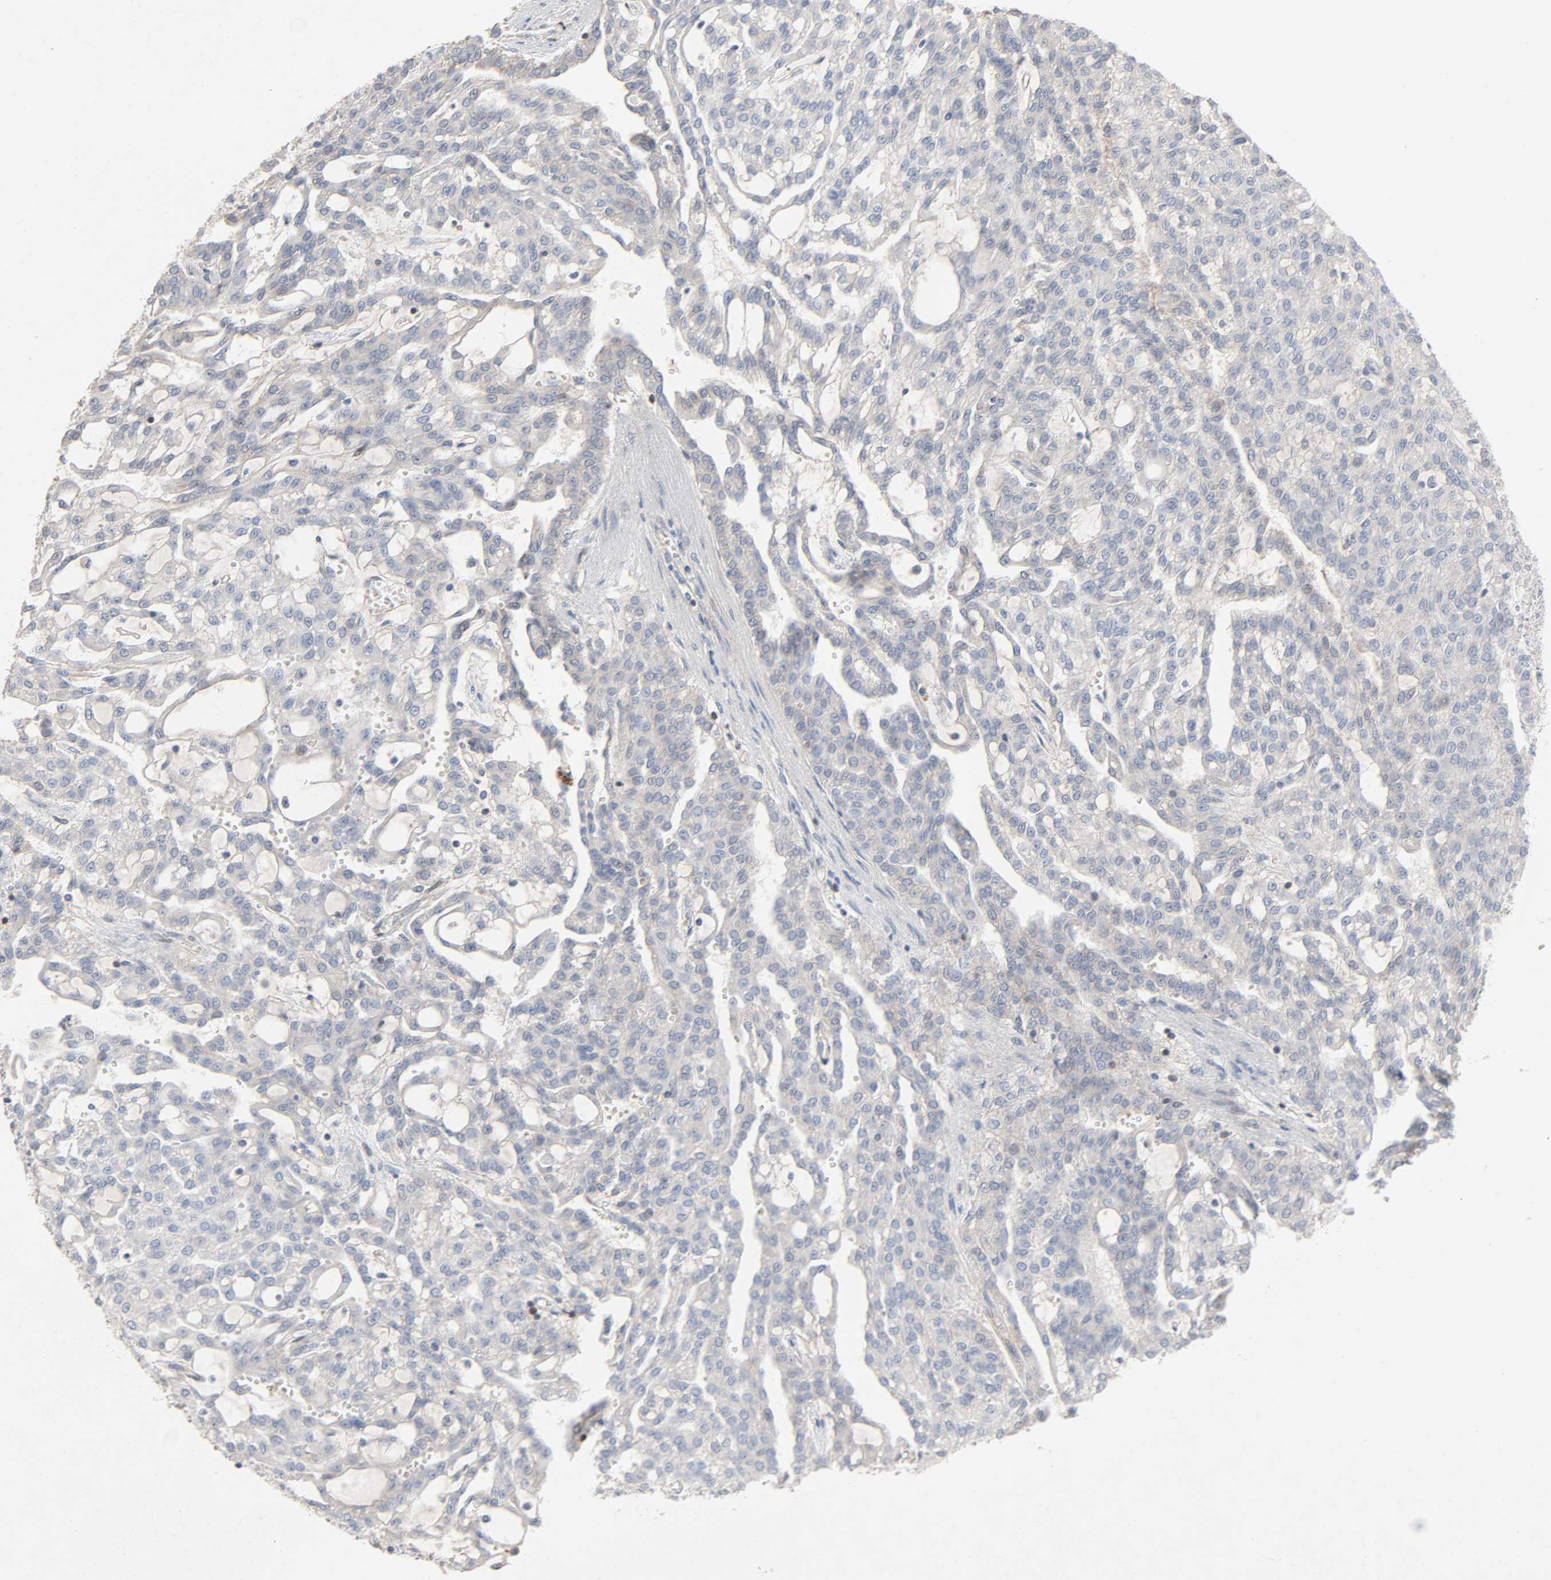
{"staining": {"intensity": "negative", "quantity": "none", "location": "none"}, "tissue": "renal cancer", "cell_type": "Tumor cells", "image_type": "cancer", "snomed": [{"axis": "morphology", "description": "Adenocarcinoma, NOS"}, {"axis": "topography", "description": "Kidney"}], "caption": "Tumor cells are negative for protein expression in human renal cancer. (DAB (3,3'-diaminobenzidine) immunohistochemistry (IHC) visualized using brightfield microscopy, high magnification).", "gene": "CDK6", "patient": {"sex": "male", "age": 63}}